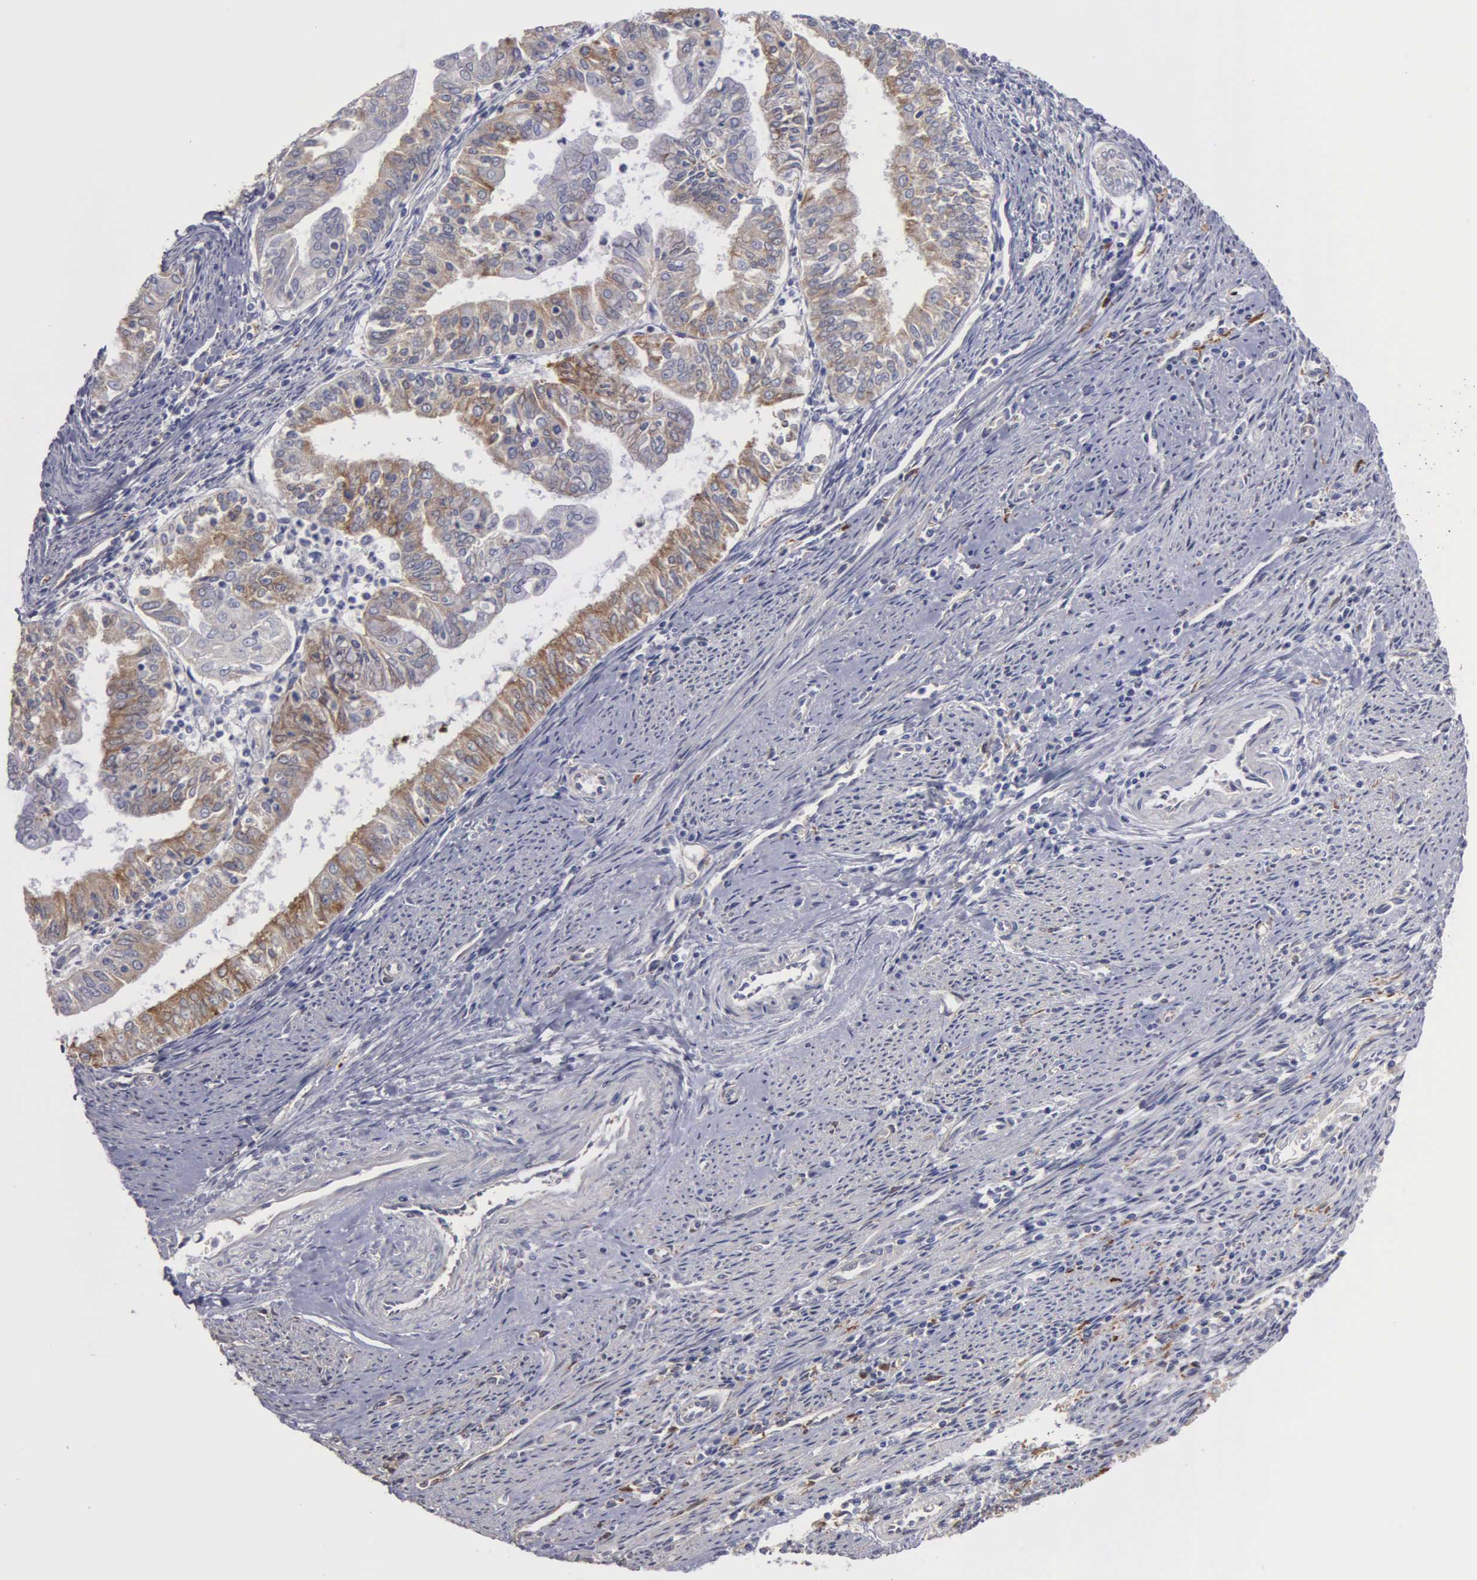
{"staining": {"intensity": "moderate", "quantity": "<25%", "location": "cytoplasmic/membranous"}, "tissue": "endometrial cancer", "cell_type": "Tumor cells", "image_type": "cancer", "snomed": [{"axis": "morphology", "description": "Adenocarcinoma, NOS"}, {"axis": "topography", "description": "Endometrium"}], "caption": "Immunohistochemical staining of human endometrial adenocarcinoma shows moderate cytoplasmic/membranous protein positivity in about <25% of tumor cells.", "gene": "LIN52", "patient": {"sex": "female", "age": 75}}